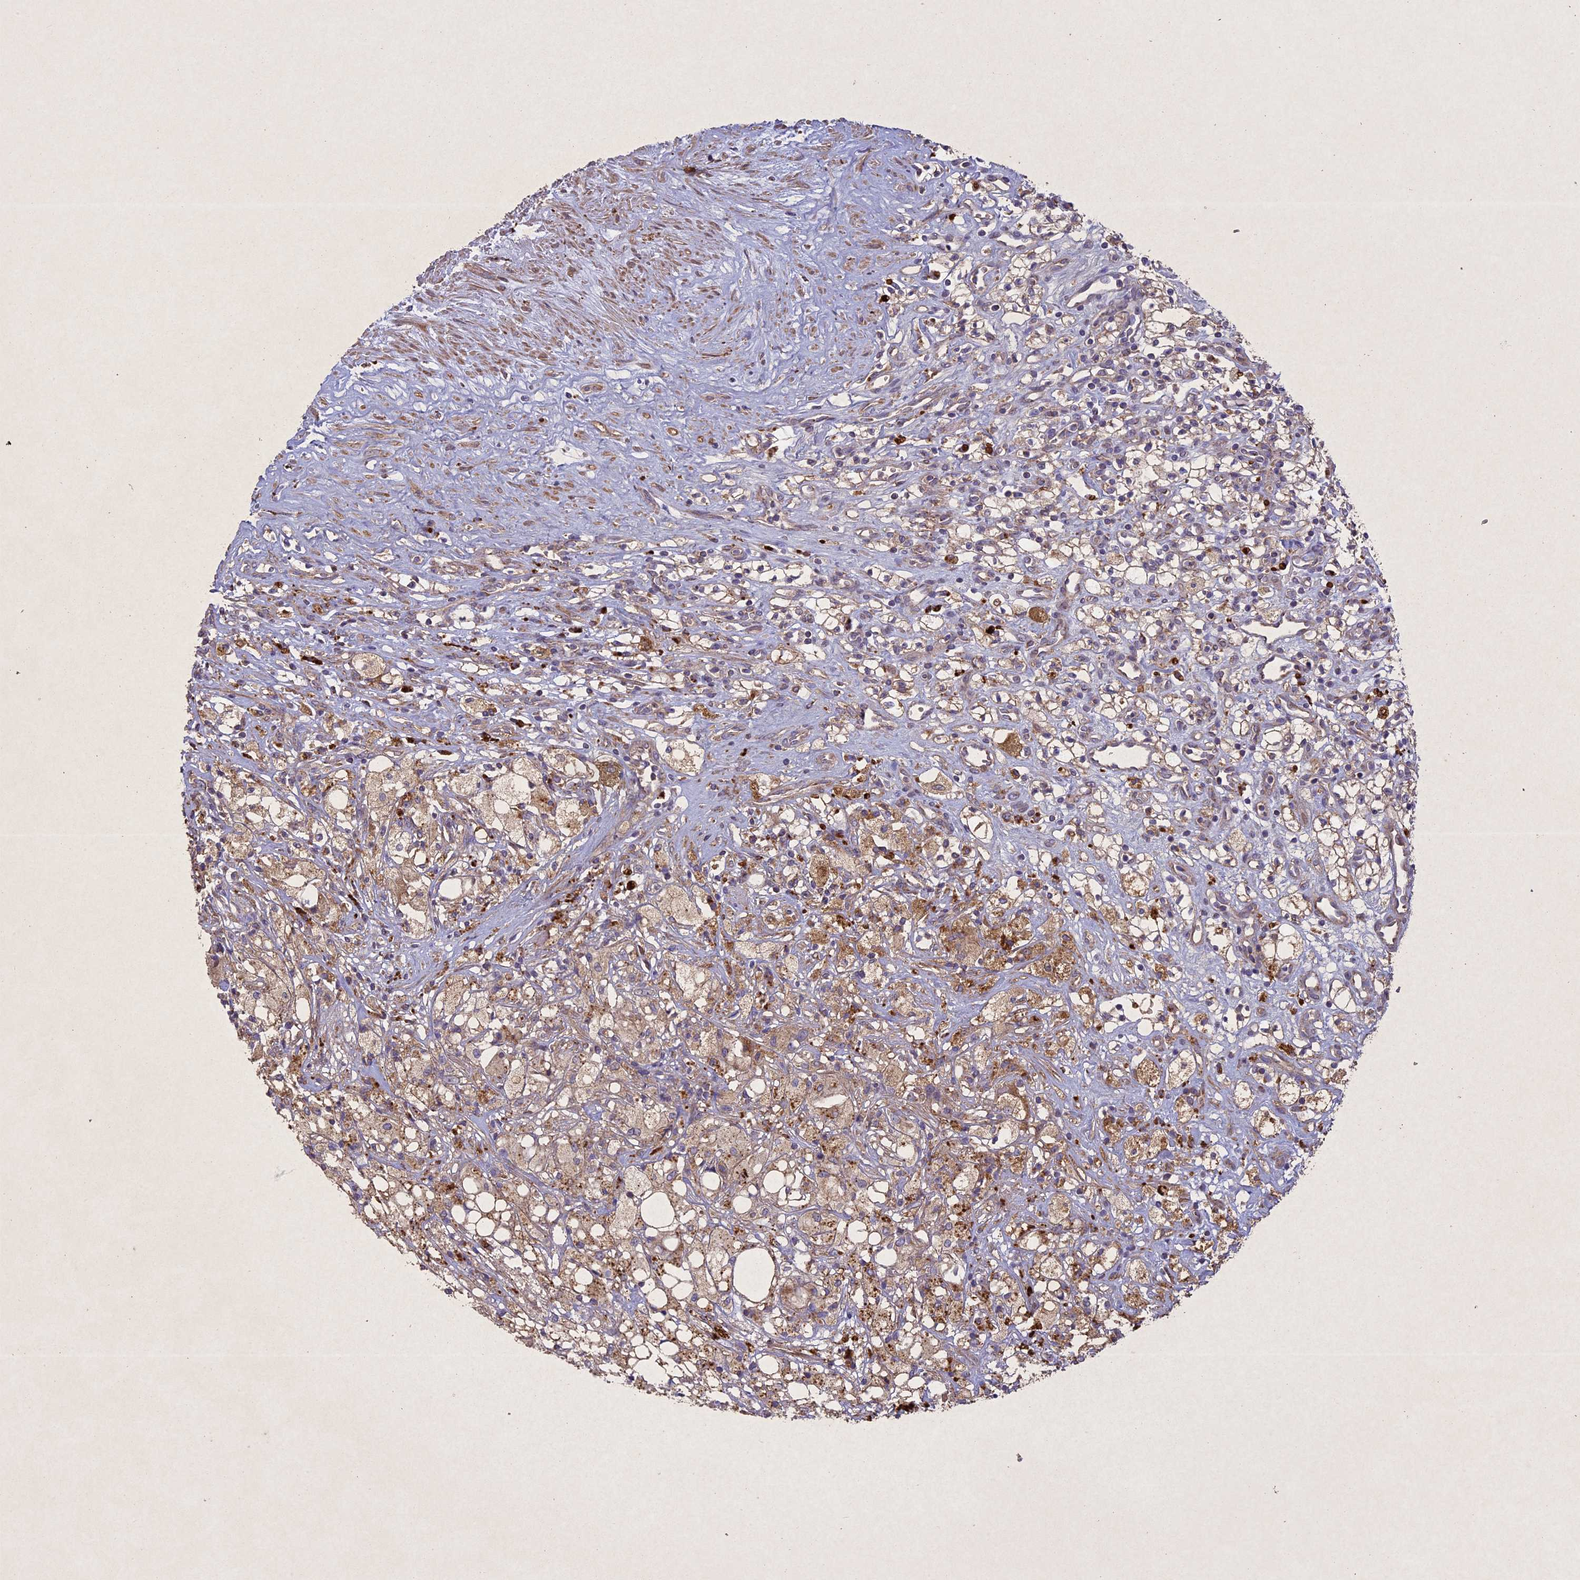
{"staining": {"intensity": "weak", "quantity": "<25%", "location": "cytoplasmic/membranous"}, "tissue": "renal cancer", "cell_type": "Tumor cells", "image_type": "cancer", "snomed": [{"axis": "morphology", "description": "Adenocarcinoma, NOS"}, {"axis": "topography", "description": "Kidney"}], "caption": "High magnification brightfield microscopy of adenocarcinoma (renal) stained with DAB (3,3'-diaminobenzidine) (brown) and counterstained with hematoxylin (blue): tumor cells show no significant expression.", "gene": "CIAO2B", "patient": {"sex": "male", "age": 59}}